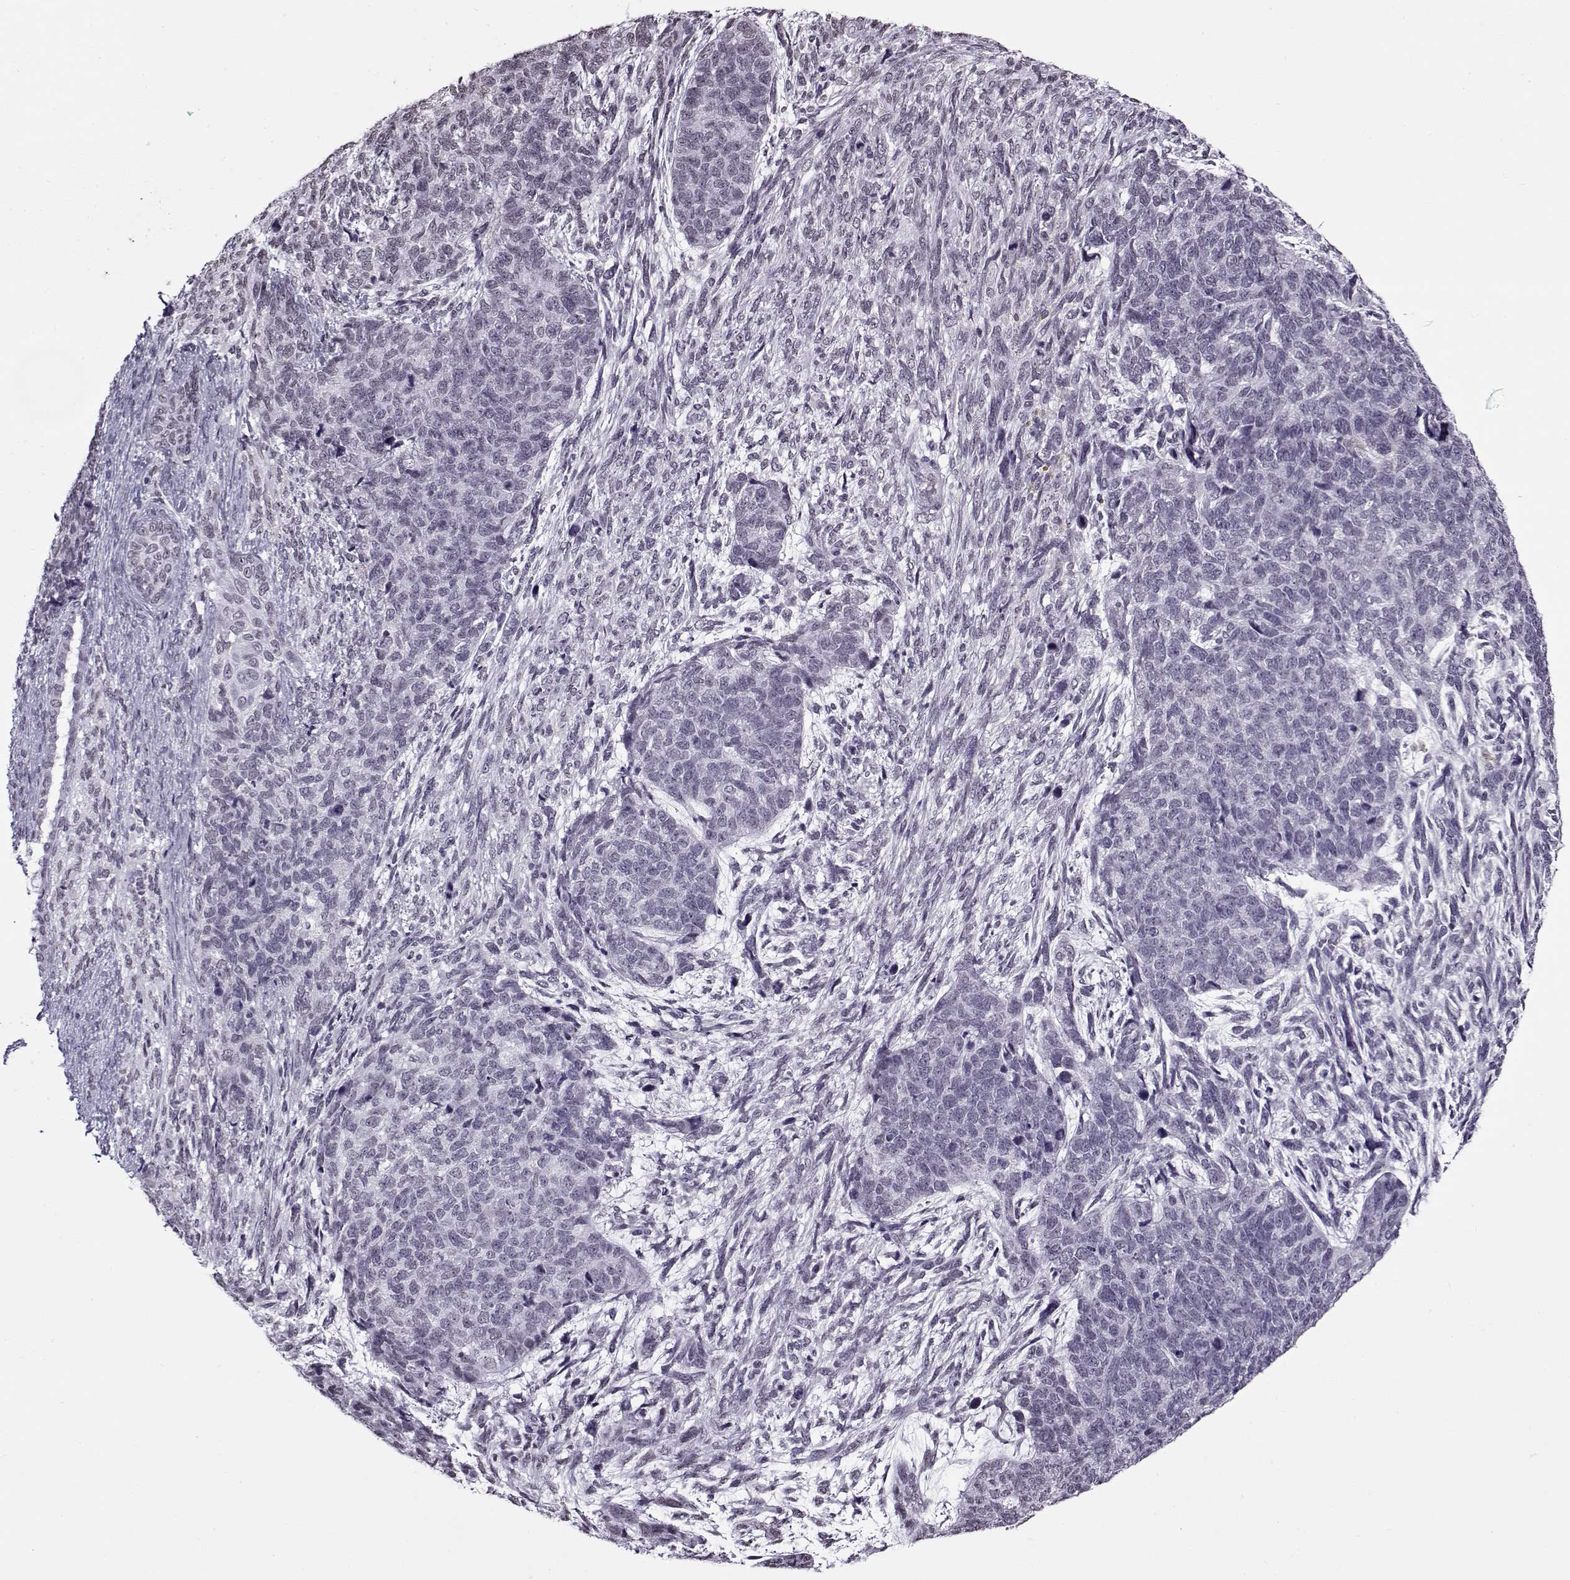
{"staining": {"intensity": "negative", "quantity": "none", "location": "none"}, "tissue": "cervical cancer", "cell_type": "Tumor cells", "image_type": "cancer", "snomed": [{"axis": "morphology", "description": "Squamous cell carcinoma, NOS"}, {"axis": "topography", "description": "Cervix"}], "caption": "High power microscopy micrograph of an immunohistochemistry (IHC) photomicrograph of squamous cell carcinoma (cervical), revealing no significant expression in tumor cells.", "gene": "PRMT8", "patient": {"sex": "female", "age": 63}}